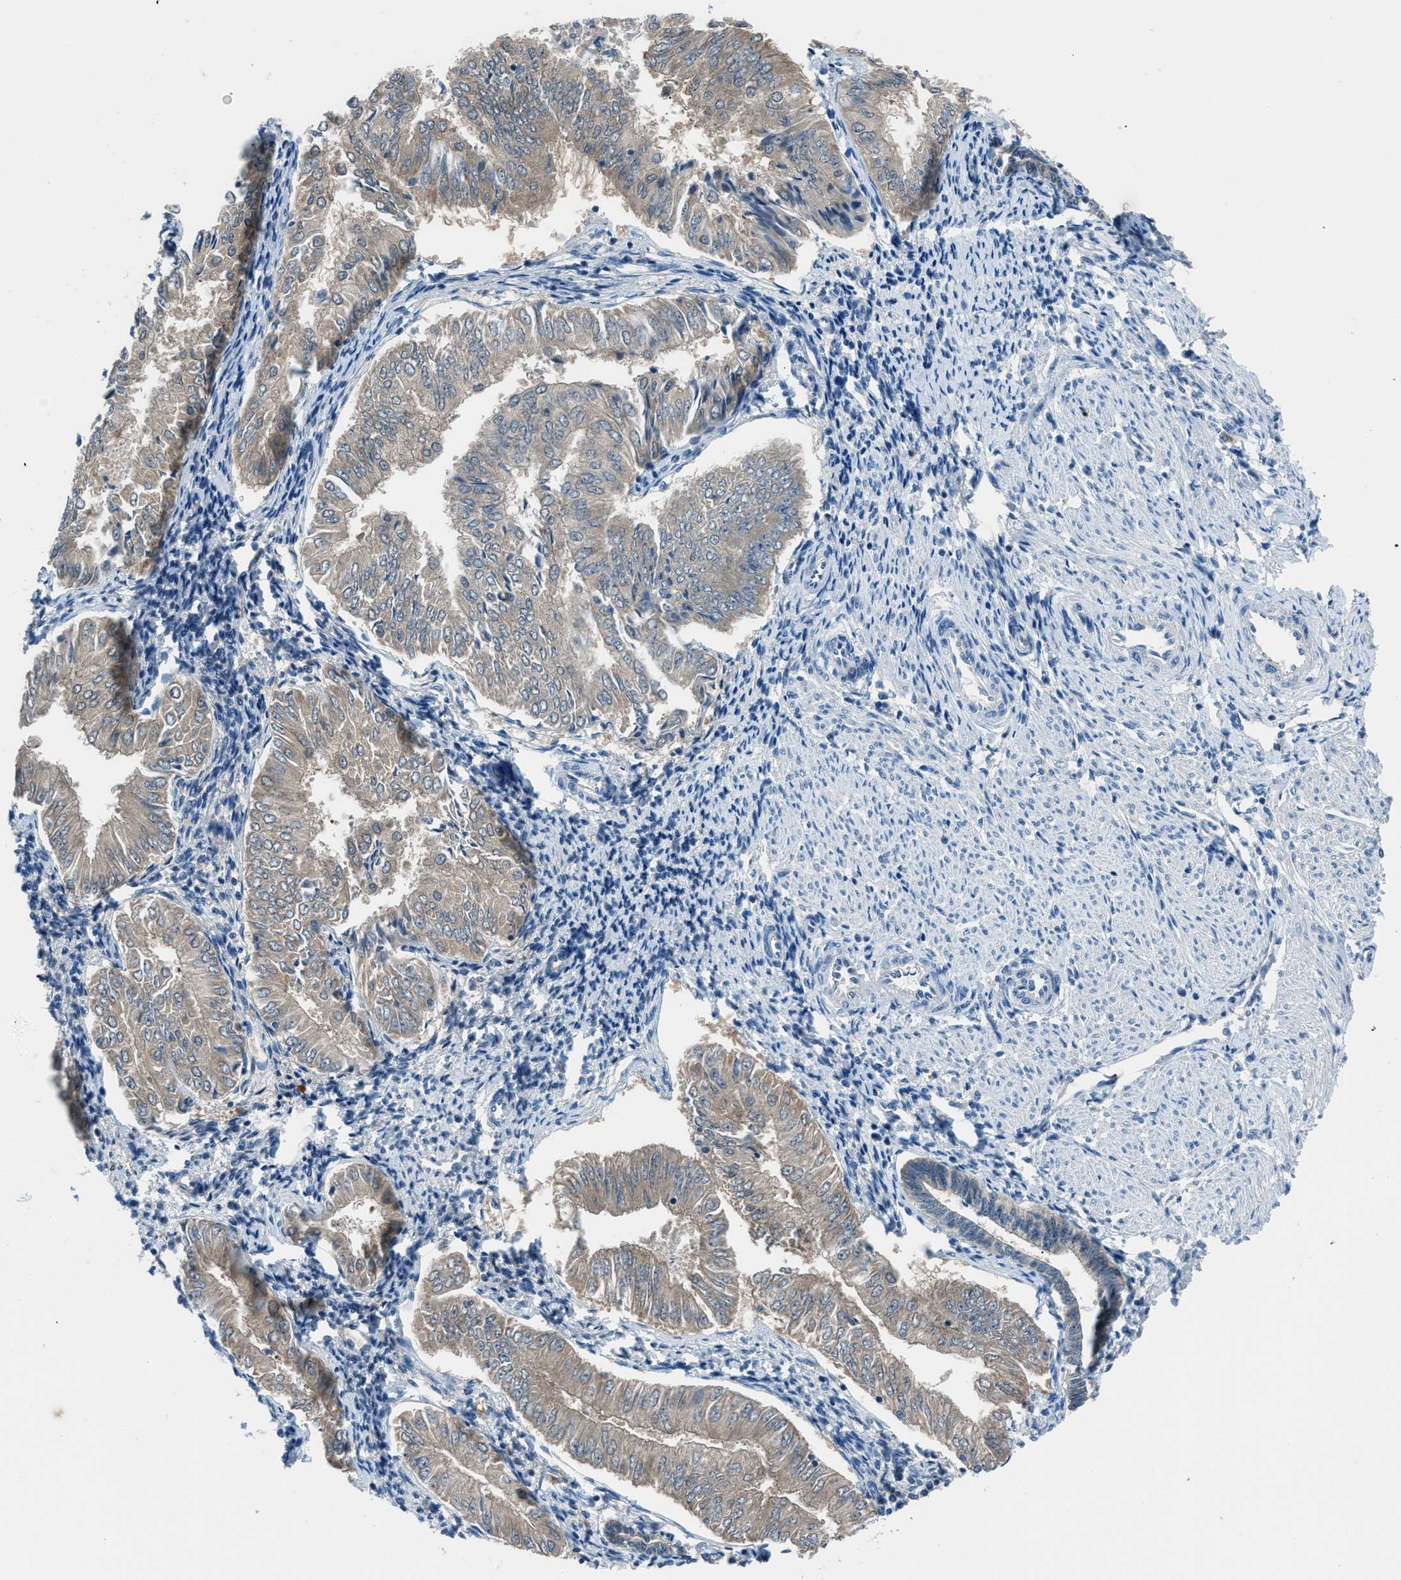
{"staining": {"intensity": "weak", "quantity": ">75%", "location": "cytoplasmic/membranous"}, "tissue": "endometrial cancer", "cell_type": "Tumor cells", "image_type": "cancer", "snomed": [{"axis": "morphology", "description": "Adenocarcinoma, NOS"}, {"axis": "topography", "description": "Endometrium"}], "caption": "Immunohistochemistry (IHC) of human endometrial cancer demonstrates low levels of weak cytoplasmic/membranous positivity in approximately >75% of tumor cells. The staining was performed using DAB, with brown indicating positive protein expression. Nuclei are stained blue with hematoxylin.", "gene": "ACP1", "patient": {"sex": "female", "age": 53}}